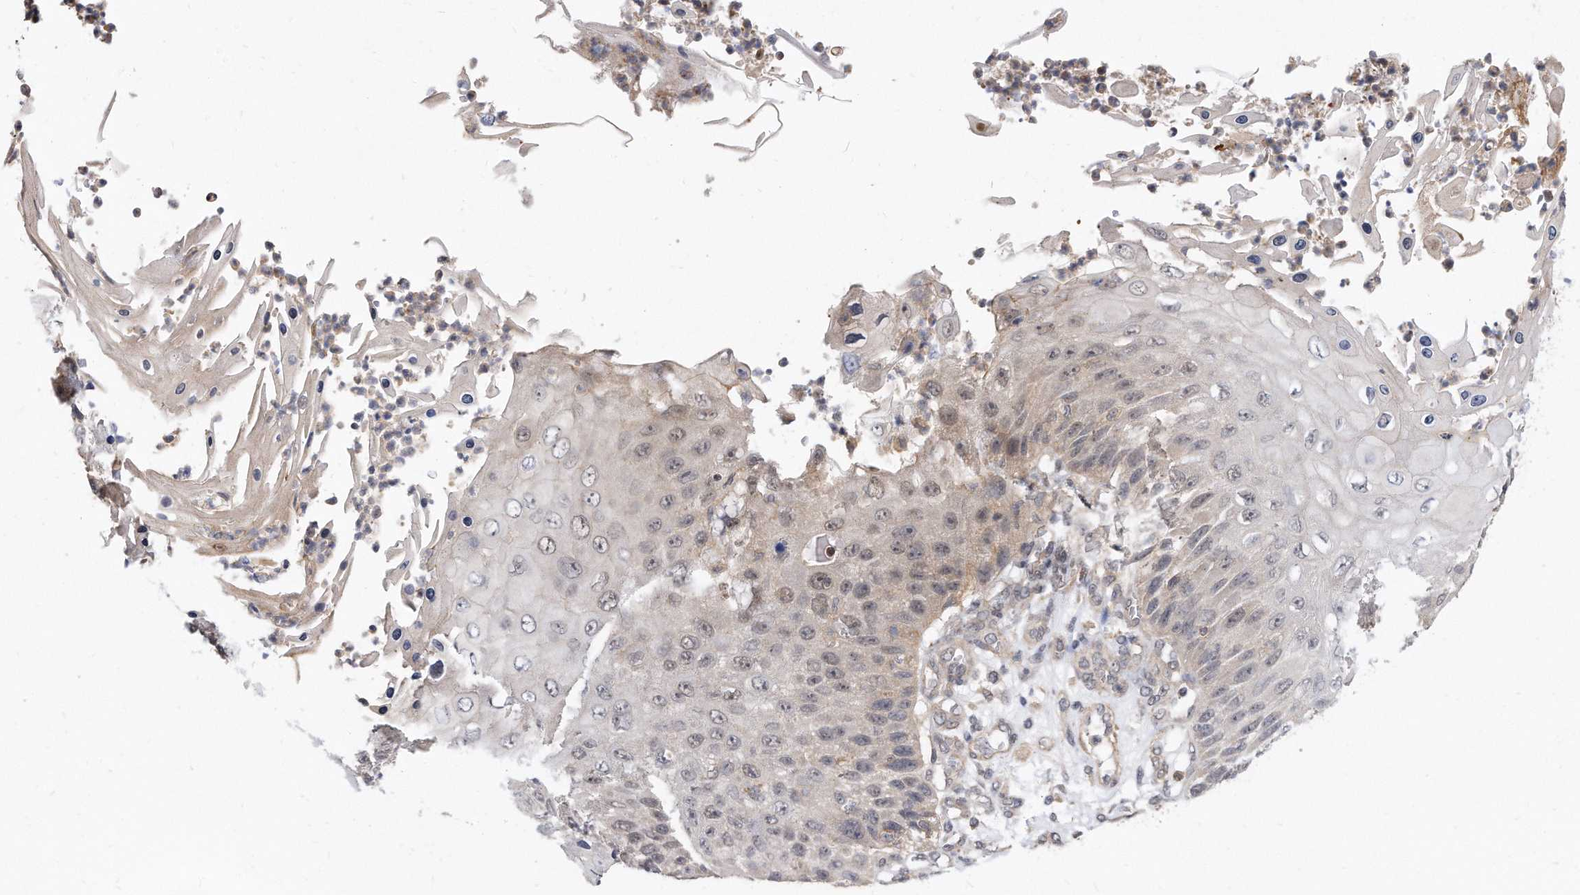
{"staining": {"intensity": "weak", "quantity": "<25%", "location": "nuclear"}, "tissue": "skin cancer", "cell_type": "Tumor cells", "image_type": "cancer", "snomed": [{"axis": "morphology", "description": "Squamous cell carcinoma, NOS"}, {"axis": "topography", "description": "Skin"}], "caption": "Immunohistochemical staining of skin cancer demonstrates no significant expression in tumor cells.", "gene": "TCP1", "patient": {"sex": "female", "age": 88}}